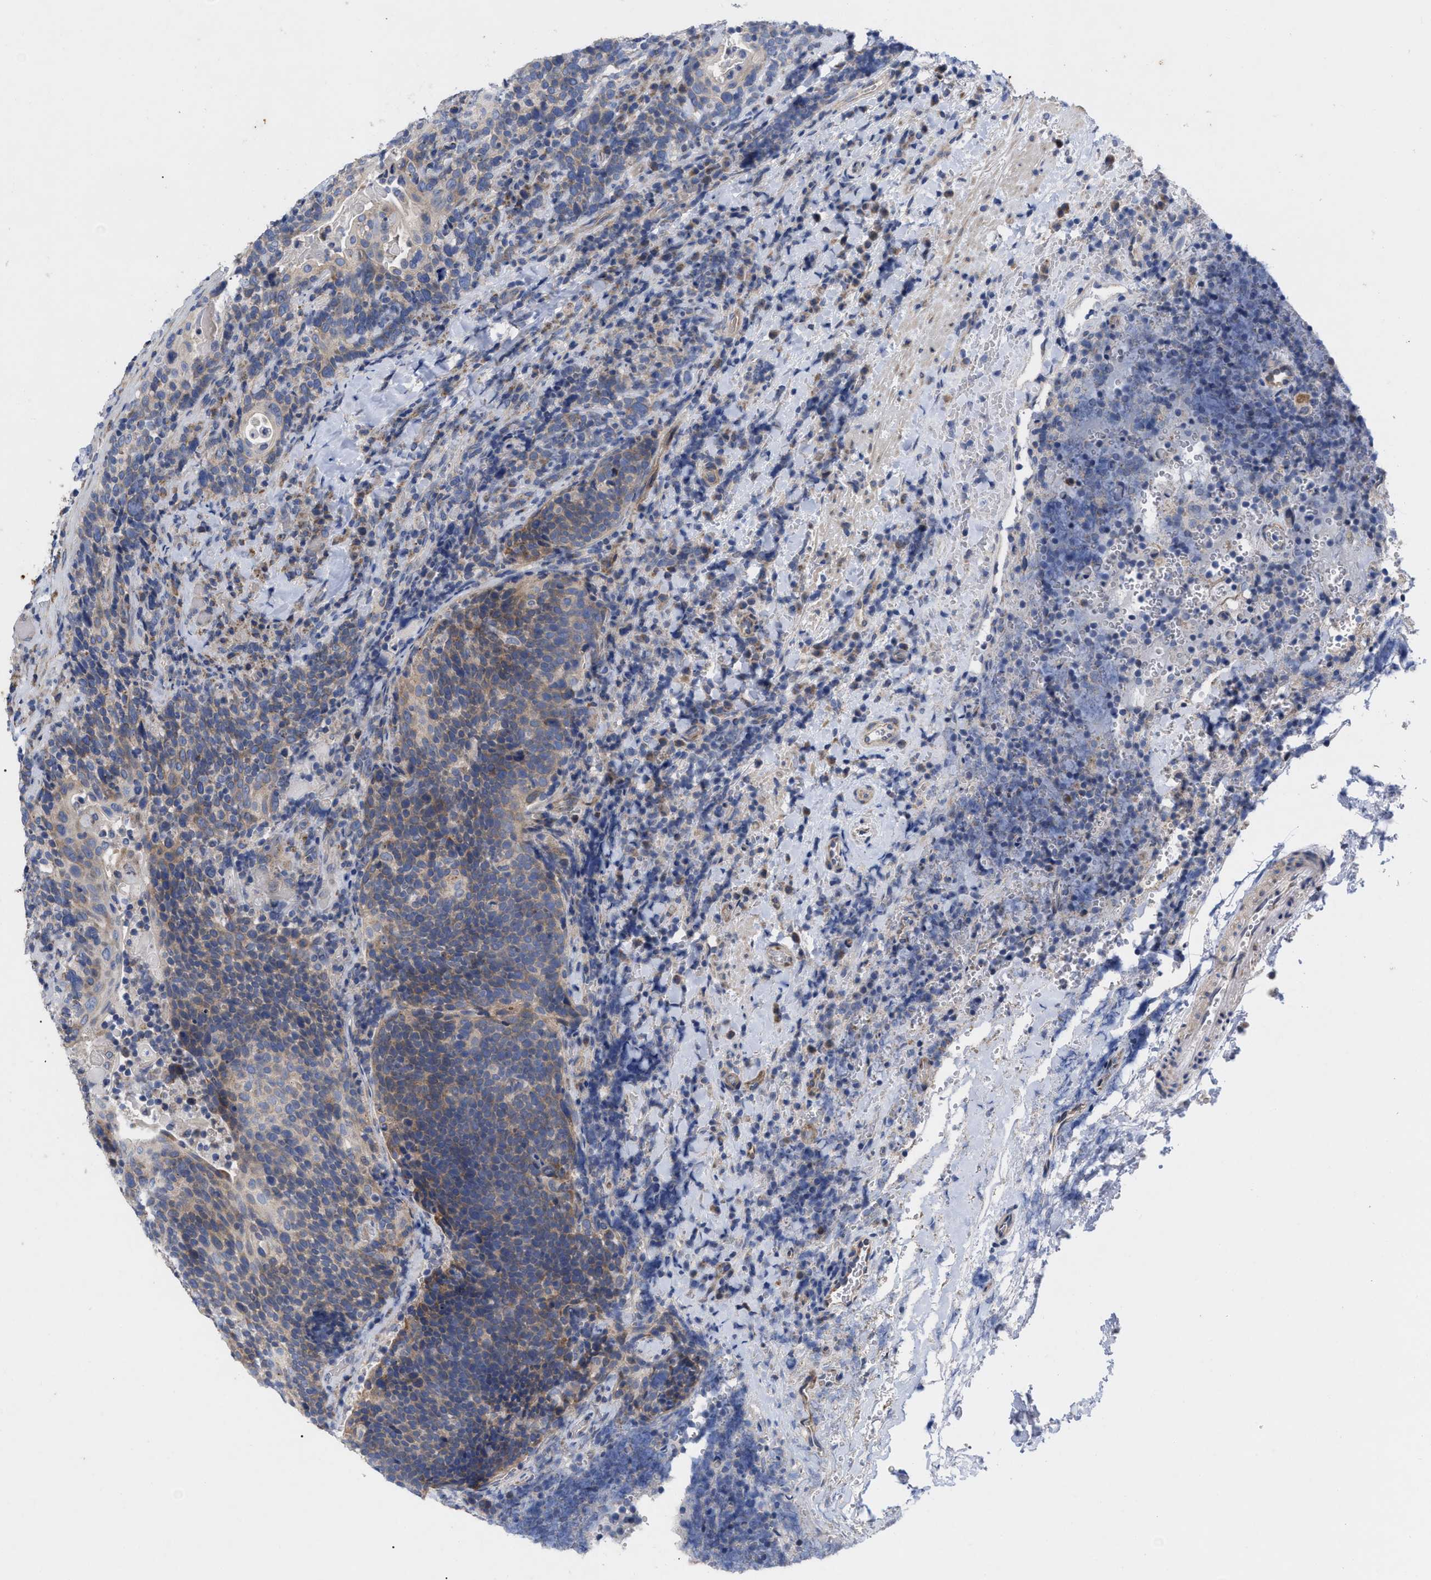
{"staining": {"intensity": "moderate", "quantity": ">75%", "location": "cytoplasmic/membranous"}, "tissue": "head and neck cancer", "cell_type": "Tumor cells", "image_type": "cancer", "snomed": [{"axis": "morphology", "description": "Squamous cell carcinoma, NOS"}, {"axis": "morphology", "description": "Squamous cell carcinoma, metastatic, NOS"}, {"axis": "topography", "description": "Lymph node"}, {"axis": "topography", "description": "Head-Neck"}], "caption": "A medium amount of moderate cytoplasmic/membranous staining is present in about >75% of tumor cells in head and neck metastatic squamous cell carcinoma tissue.", "gene": "VIP", "patient": {"sex": "male", "age": 62}}